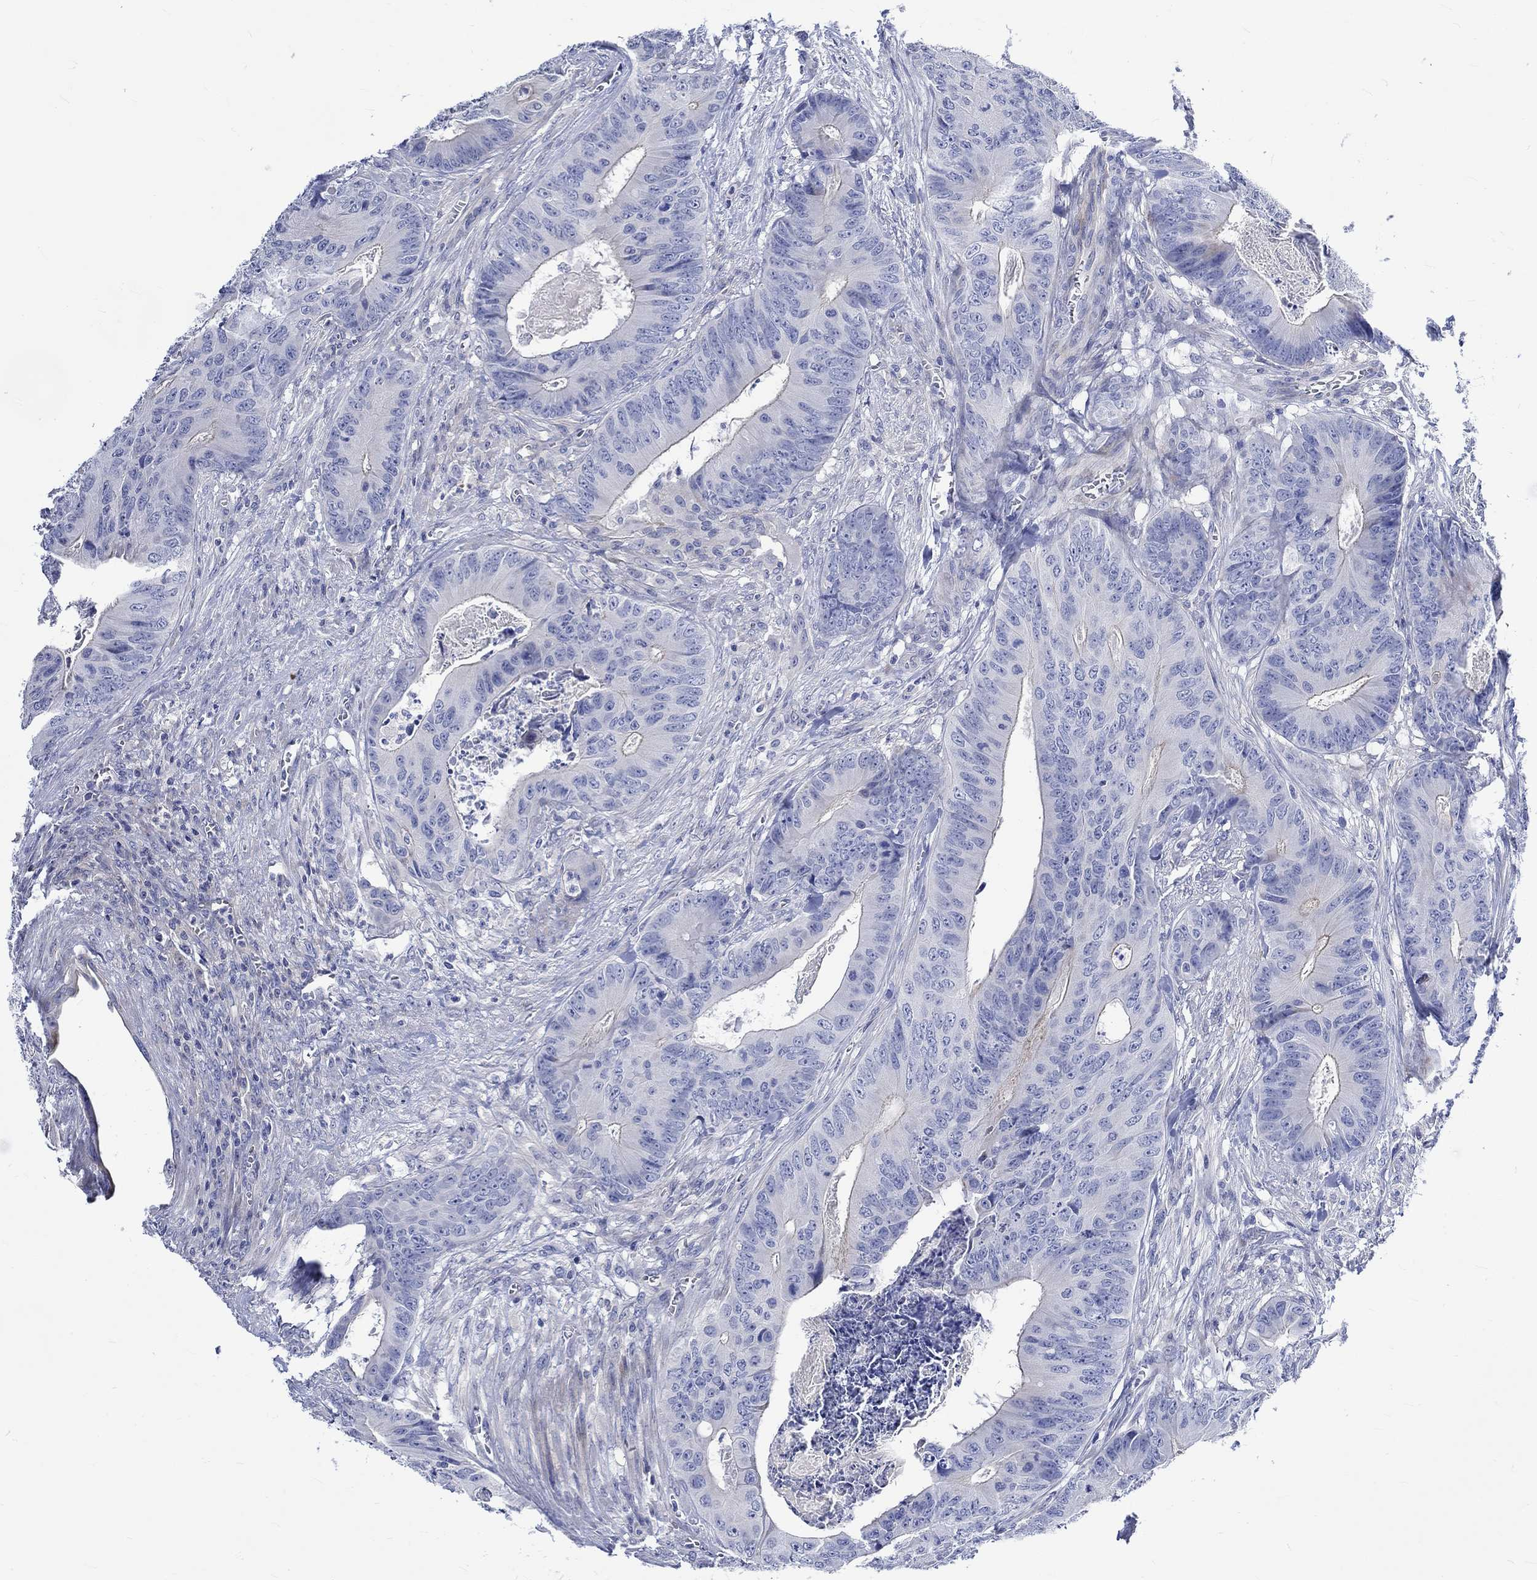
{"staining": {"intensity": "negative", "quantity": "none", "location": "none"}, "tissue": "colorectal cancer", "cell_type": "Tumor cells", "image_type": "cancer", "snomed": [{"axis": "morphology", "description": "Adenocarcinoma, NOS"}, {"axis": "topography", "description": "Colon"}], "caption": "The micrograph demonstrates no significant positivity in tumor cells of colorectal cancer (adenocarcinoma). The staining is performed using DAB (3,3'-diaminobenzidine) brown chromogen with nuclei counter-stained in using hematoxylin.", "gene": "NRIP3", "patient": {"sex": "male", "age": 84}}